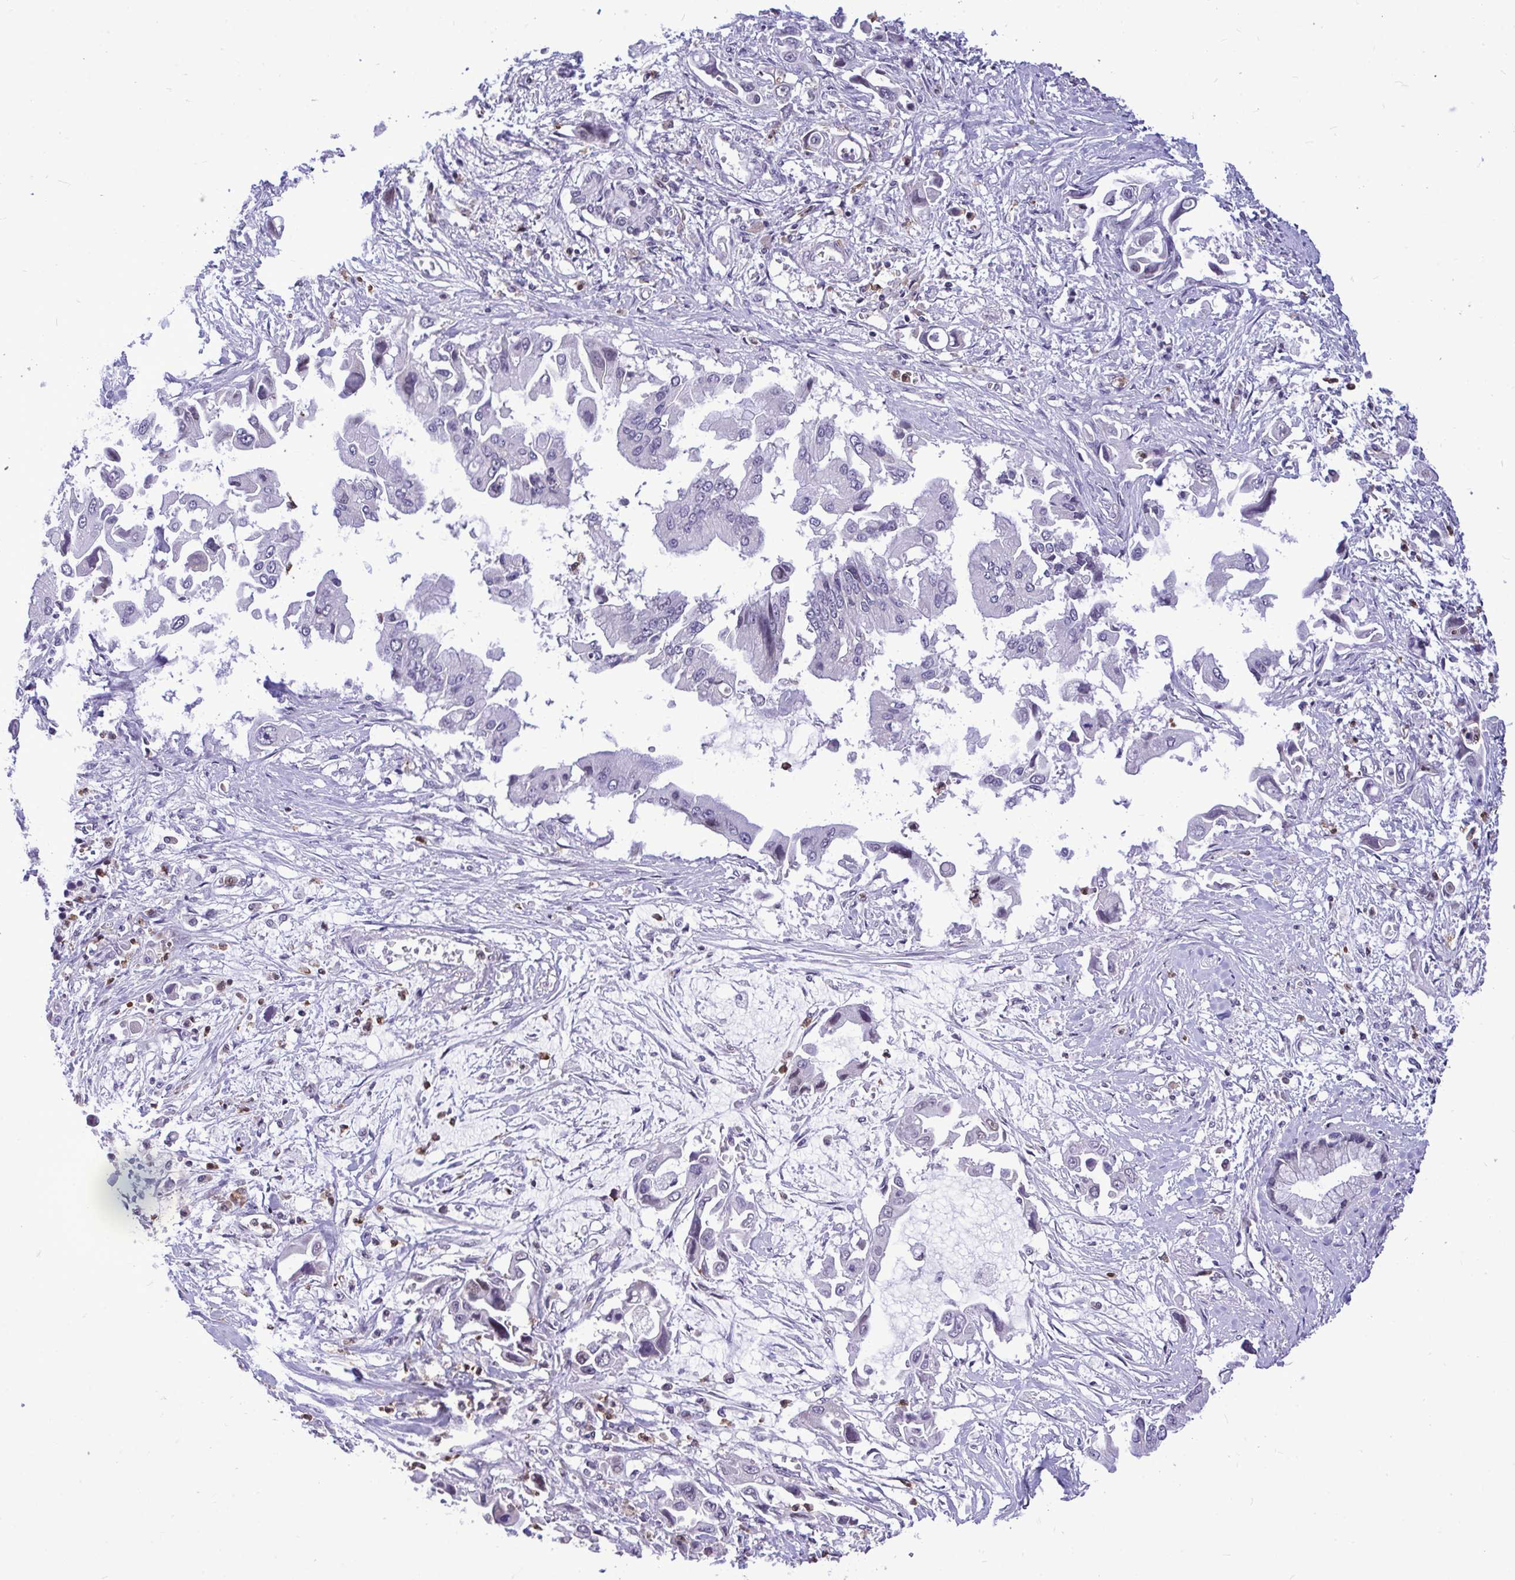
{"staining": {"intensity": "negative", "quantity": "none", "location": "none"}, "tissue": "pancreatic cancer", "cell_type": "Tumor cells", "image_type": "cancer", "snomed": [{"axis": "morphology", "description": "Adenocarcinoma, NOS"}, {"axis": "topography", "description": "Pancreas"}], "caption": "Human adenocarcinoma (pancreatic) stained for a protein using immunohistochemistry (IHC) exhibits no positivity in tumor cells.", "gene": "C1QL2", "patient": {"sex": "male", "age": 84}}